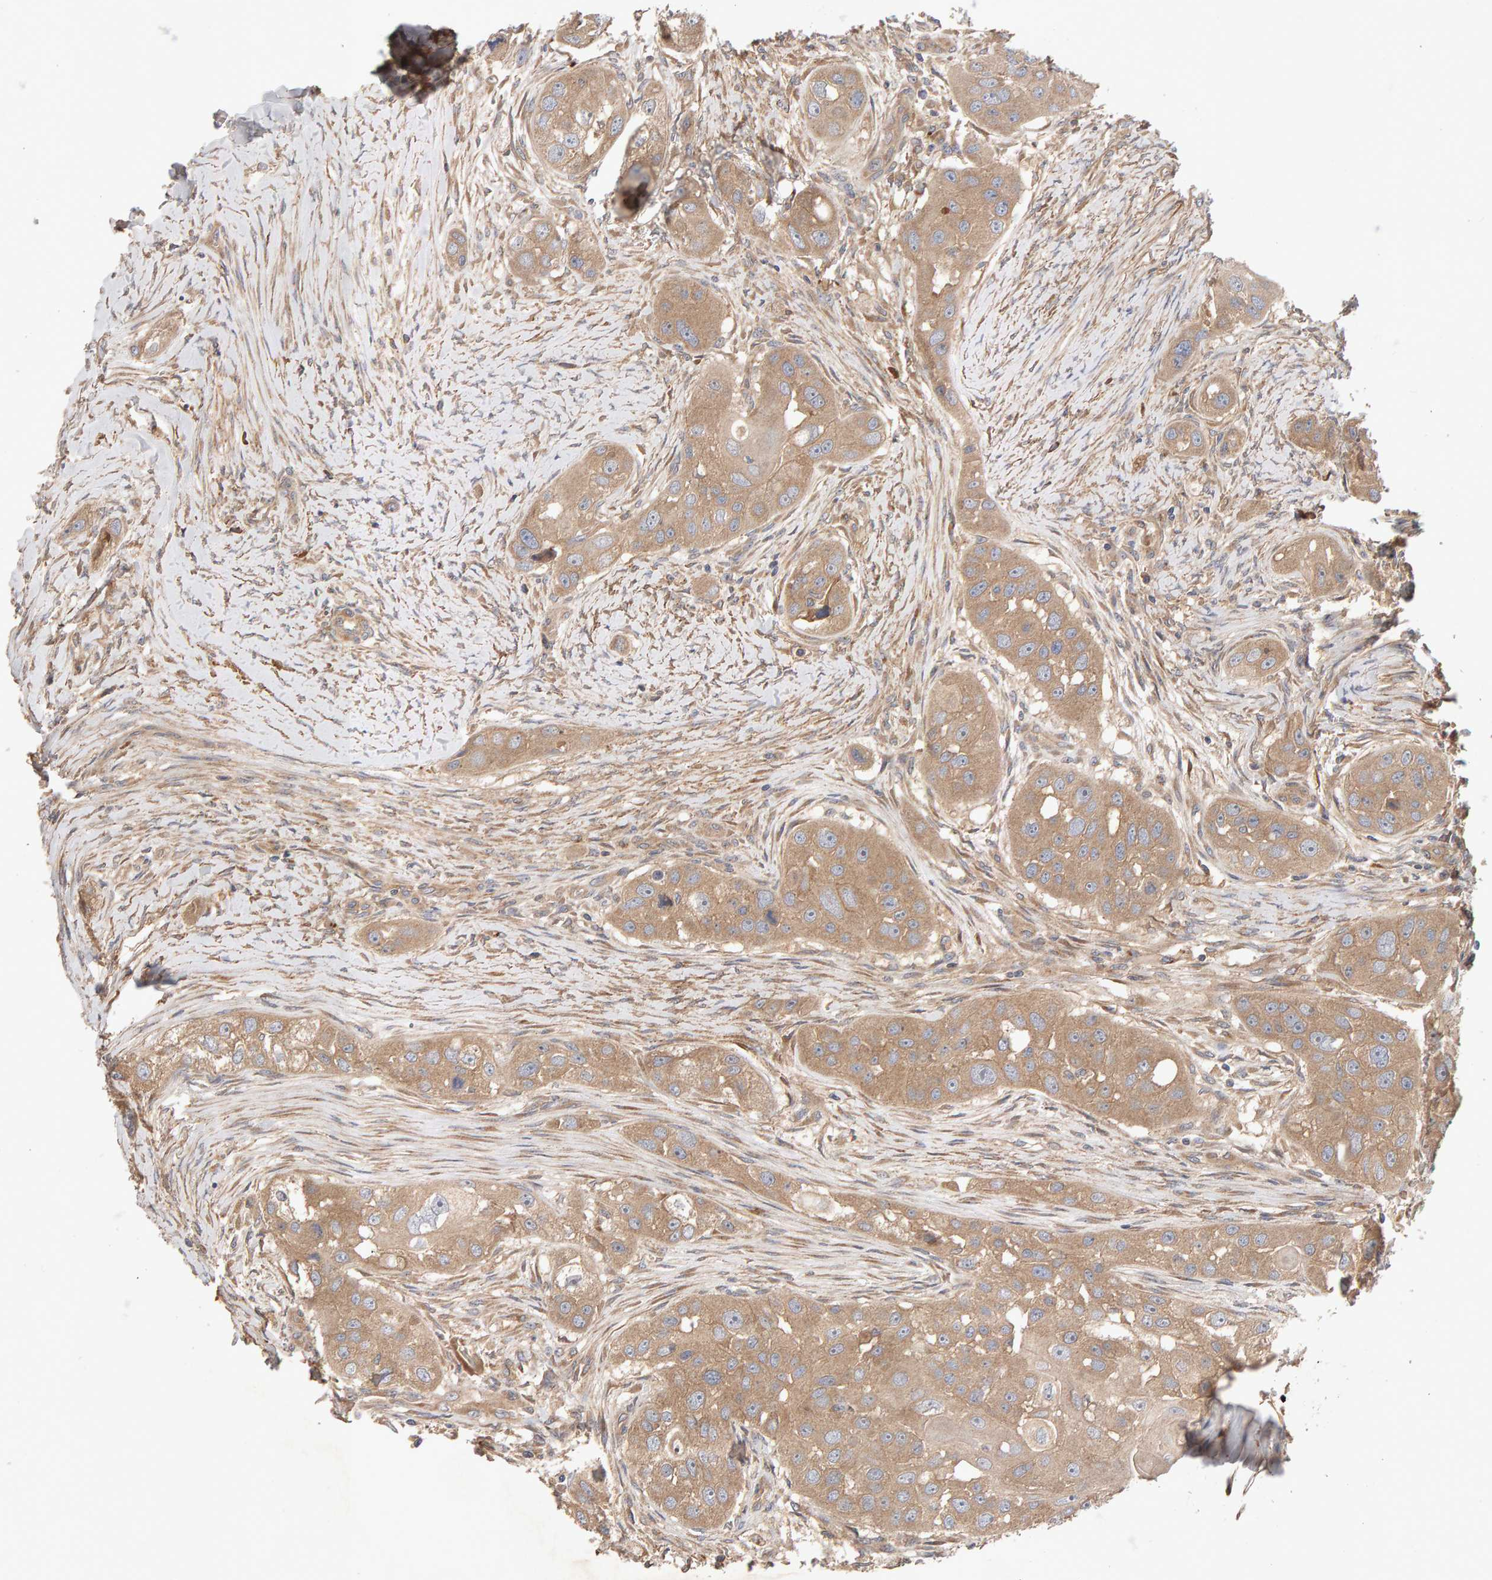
{"staining": {"intensity": "weak", "quantity": ">75%", "location": "cytoplasmic/membranous"}, "tissue": "head and neck cancer", "cell_type": "Tumor cells", "image_type": "cancer", "snomed": [{"axis": "morphology", "description": "Normal tissue, NOS"}, {"axis": "morphology", "description": "Squamous cell carcinoma, NOS"}, {"axis": "topography", "description": "Skeletal muscle"}, {"axis": "topography", "description": "Head-Neck"}], "caption": "Head and neck cancer (squamous cell carcinoma) stained with a protein marker reveals weak staining in tumor cells.", "gene": "RNF19A", "patient": {"sex": "male", "age": 51}}